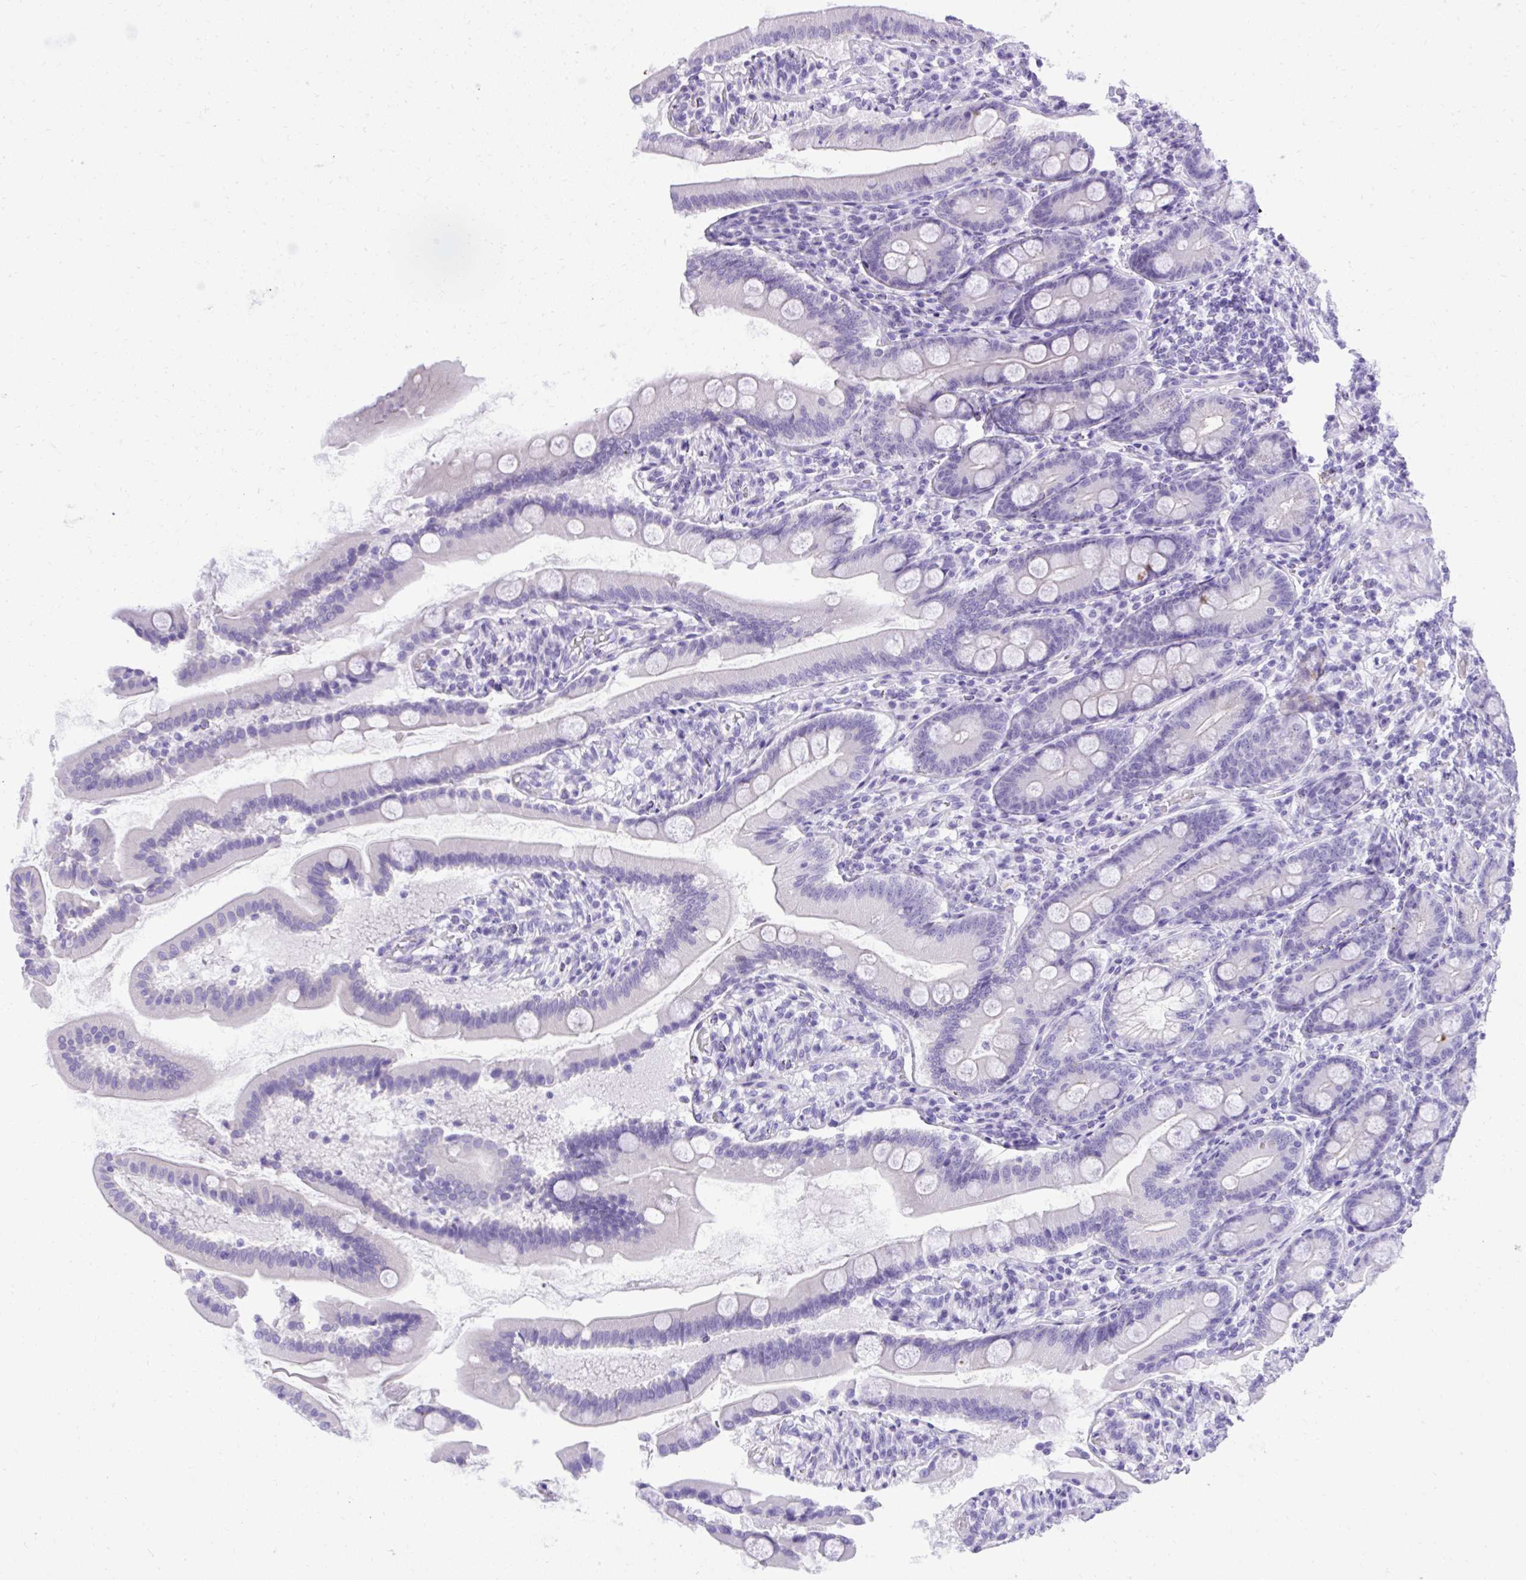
{"staining": {"intensity": "negative", "quantity": "none", "location": "none"}, "tissue": "duodenum", "cell_type": "Glandular cells", "image_type": "normal", "snomed": [{"axis": "morphology", "description": "Normal tissue, NOS"}, {"axis": "topography", "description": "Duodenum"}], "caption": "Photomicrograph shows no significant protein positivity in glandular cells of benign duodenum. (DAB immunohistochemistry with hematoxylin counter stain).", "gene": "ST6GALNAC3", "patient": {"sex": "female", "age": 67}}